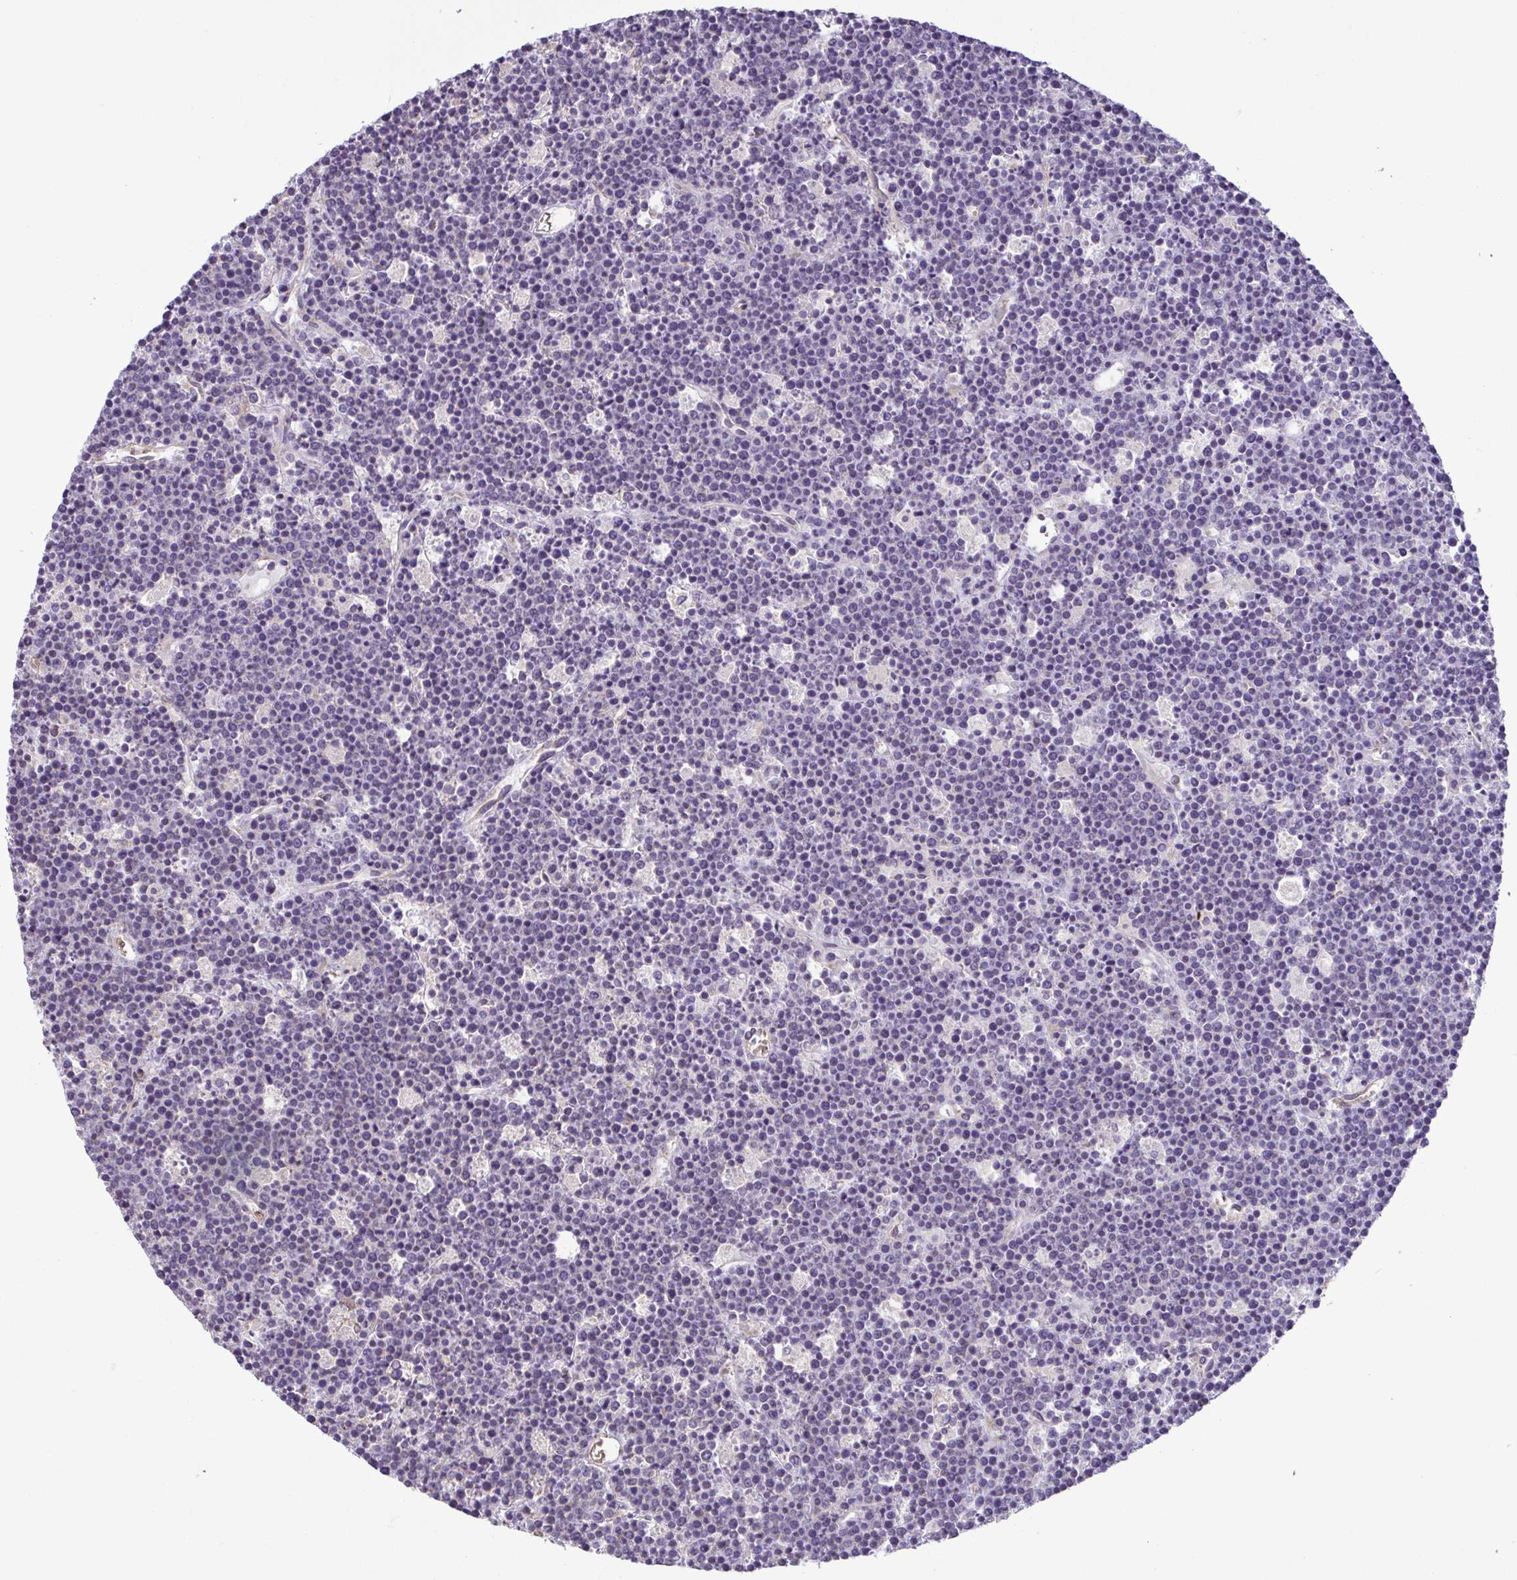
{"staining": {"intensity": "negative", "quantity": "none", "location": "none"}, "tissue": "lymphoma", "cell_type": "Tumor cells", "image_type": "cancer", "snomed": [{"axis": "morphology", "description": "Malignant lymphoma, non-Hodgkin's type, High grade"}, {"axis": "topography", "description": "Ovary"}], "caption": "High power microscopy micrograph of an IHC image of high-grade malignant lymphoma, non-Hodgkin's type, revealing no significant staining in tumor cells. Nuclei are stained in blue.", "gene": "MYL10", "patient": {"sex": "female", "age": 56}}